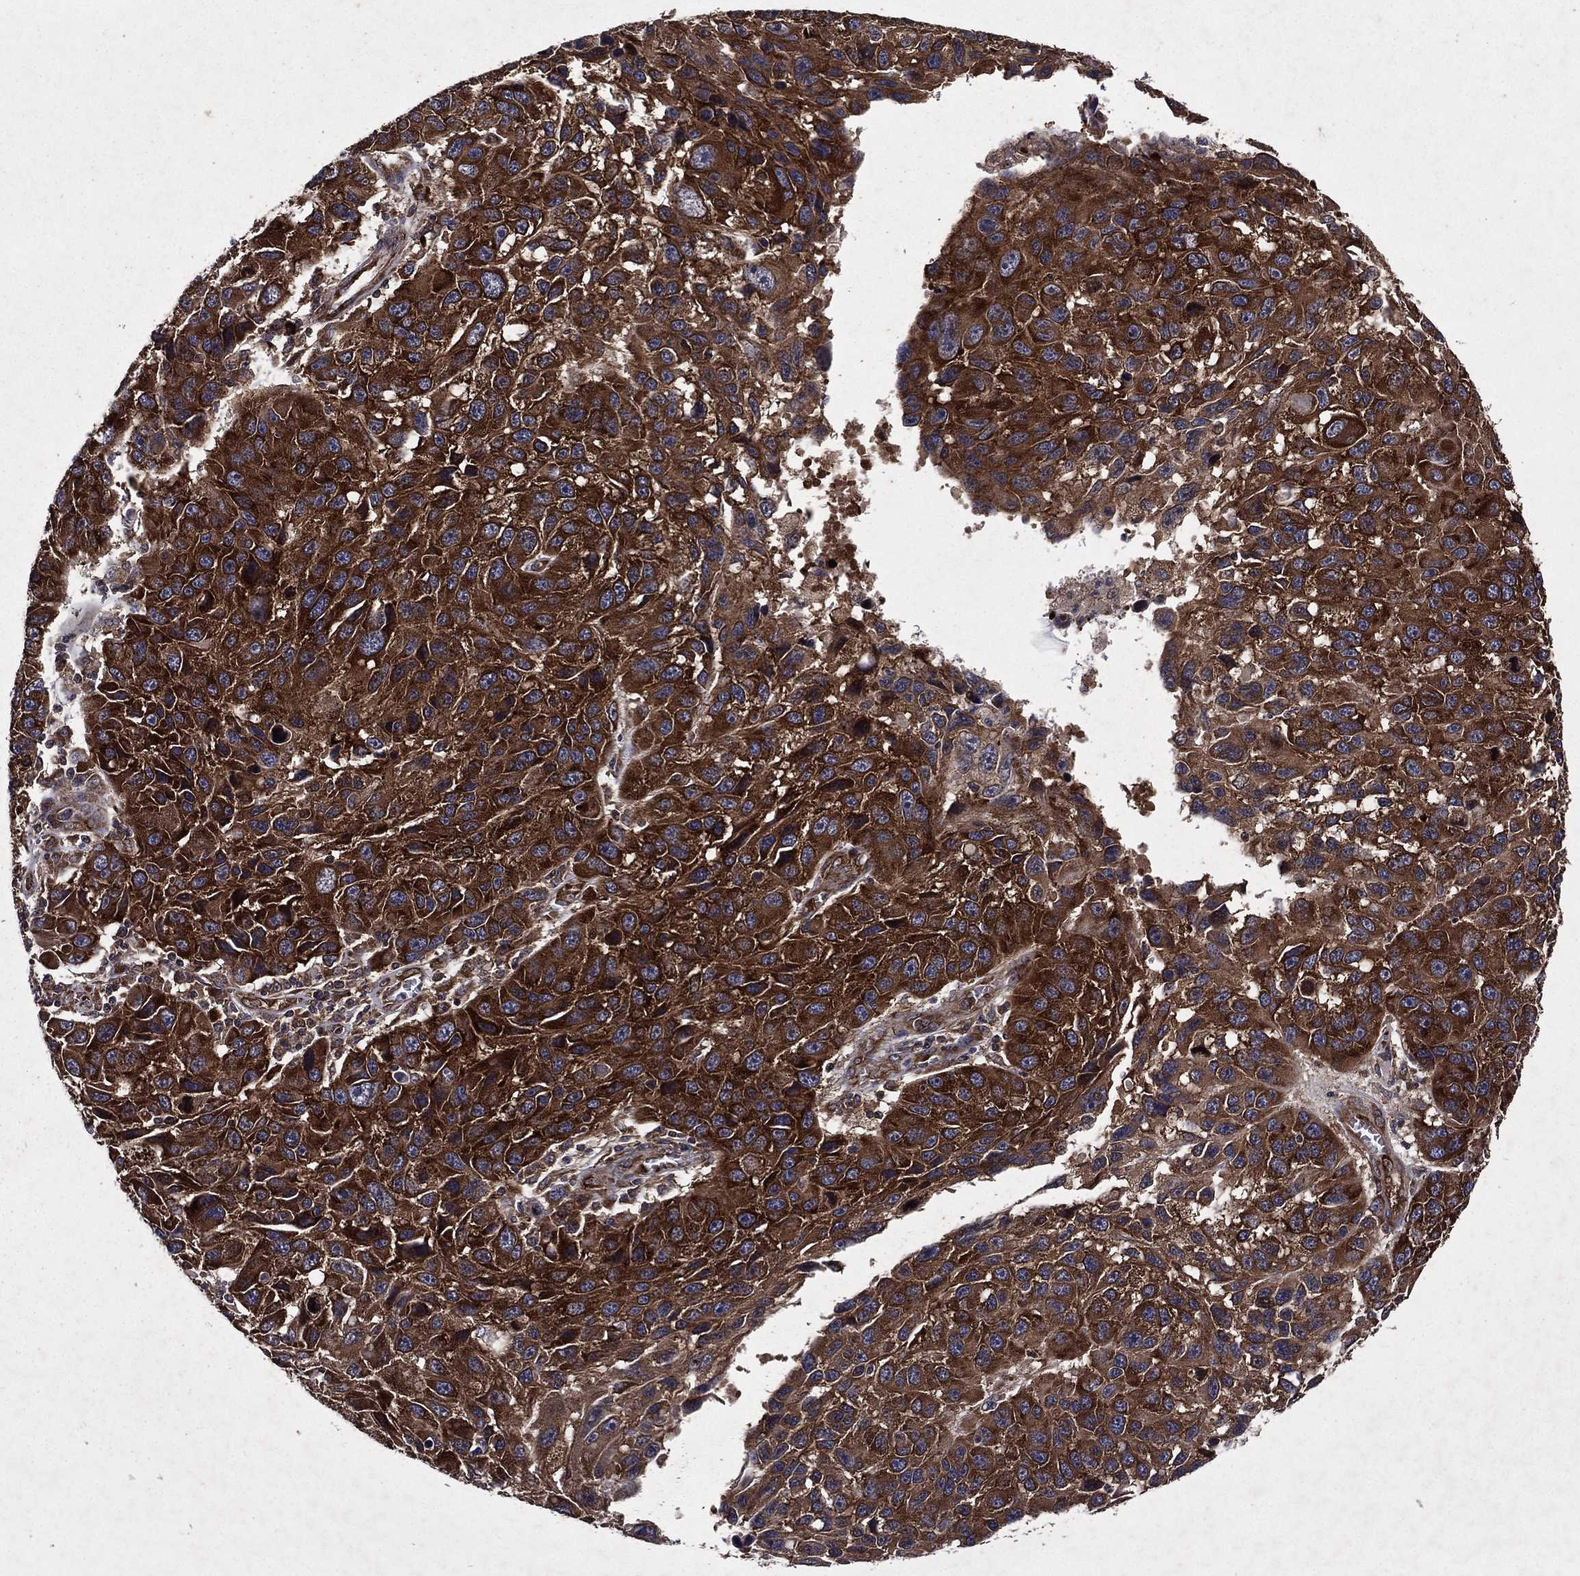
{"staining": {"intensity": "strong", "quantity": ">75%", "location": "cytoplasmic/membranous"}, "tissue": "melanoma", "cell_type": "Tumor cells", "image_type": "cancer", "snomed": [{"axis": "morphology", "description": "Malignant melanoma, NOS"}, {"axis": "topography", "description": "Skin"}], "caption": "The micrograph reveals immunohistochemical staining of melanoma. There is strong cytoplasmic/membranous staining is identified in approximately >75% of tumor cells. The staining was performed using DAB, with brown indicating positive protein expression. Nuclei are stained blue with hematoxylin.", "gene": "EIF2B4", "patient": {"sex": "male", "age": 53}}